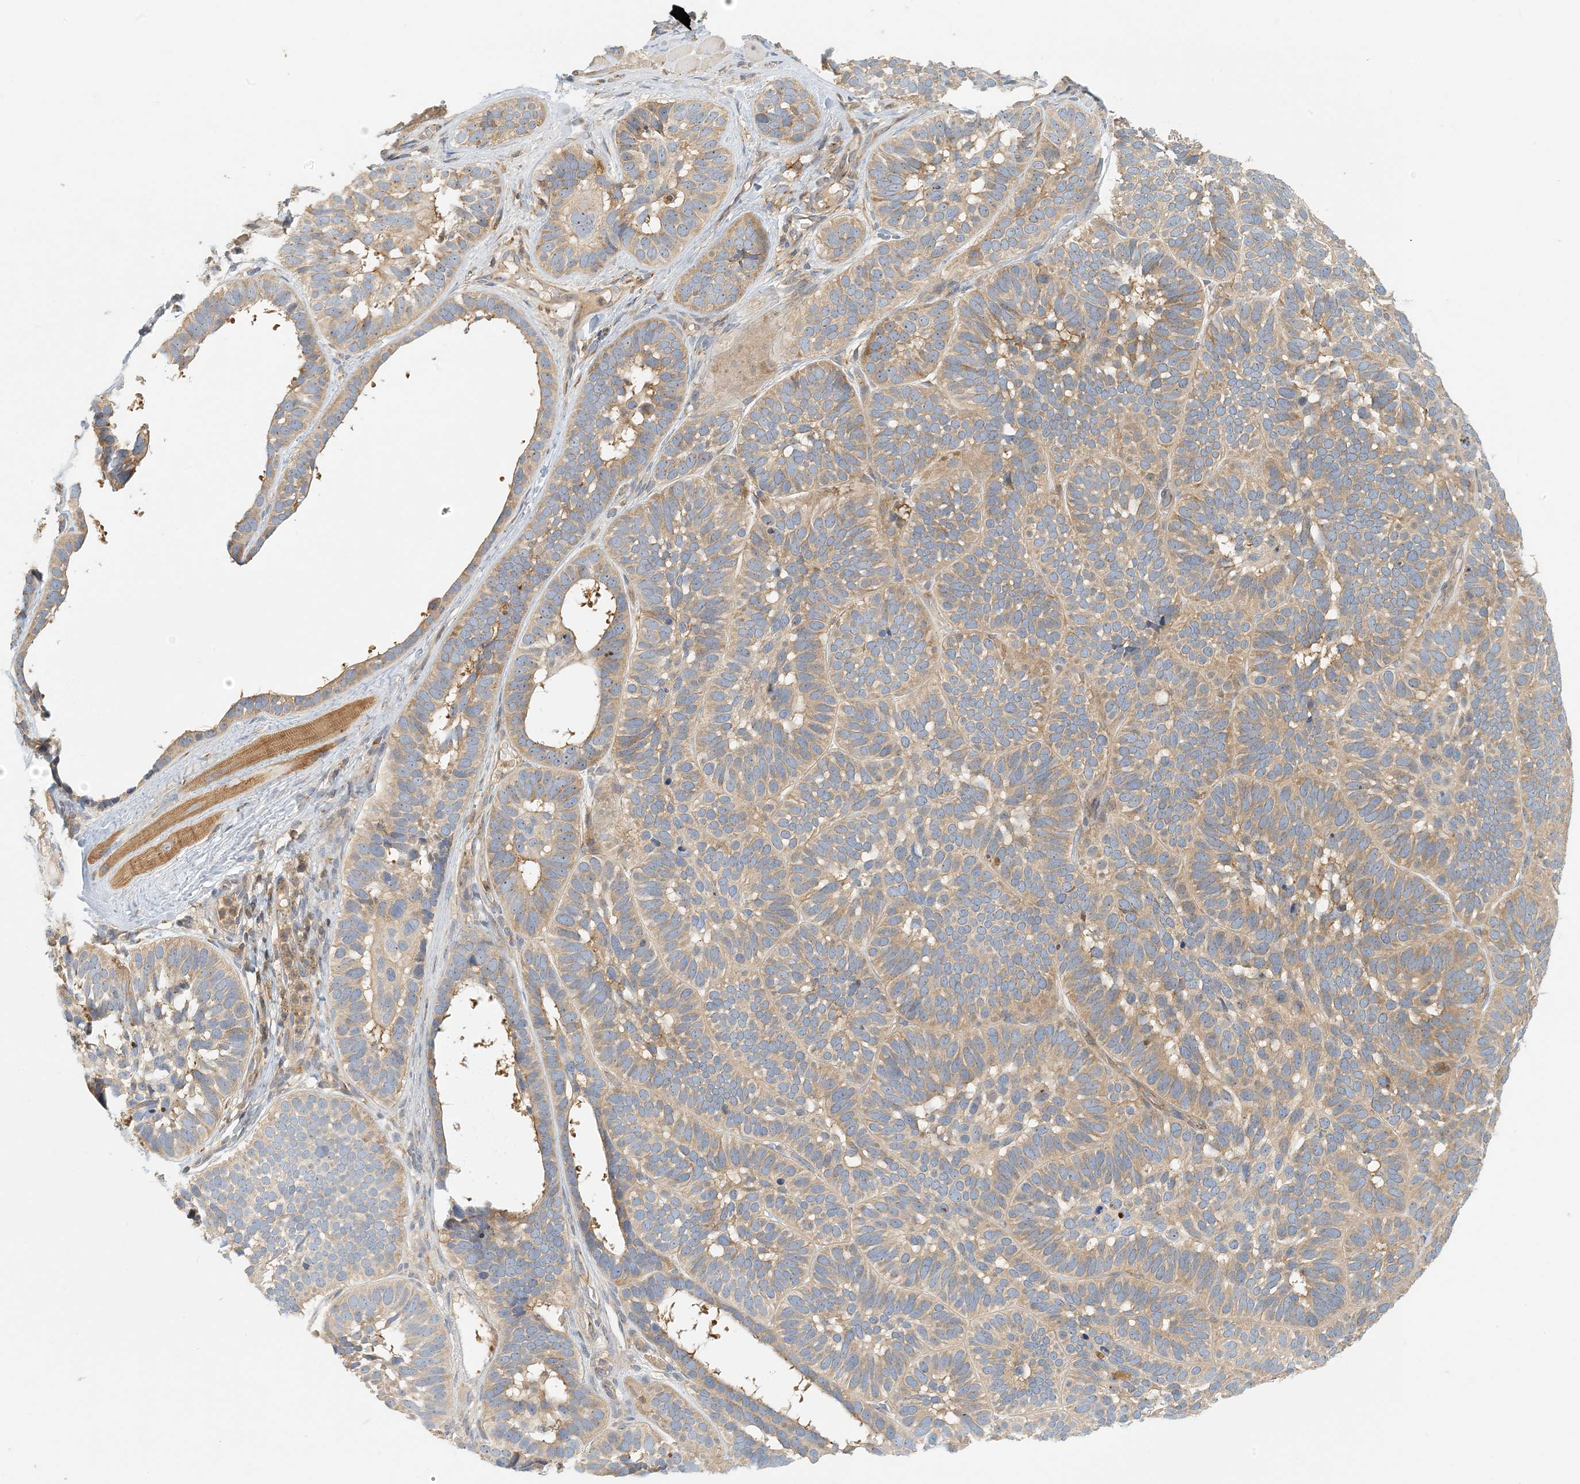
{"staining": {"intensity": "weak", "quantity": "25%-75%", "location": "cytoplasmic/membranous"}, "tissue": "skin cancer", "cell_type": "Tumor cells", "image_type": "cancer", "snomed": [{"axis": "morphology", "description": "Basal cell carcinoma"}, {"axis": "topography", "description": "Skin"}], "caption": "Skin cancer (basal cell carcinoma) stained with immunohistochemistry shows weak cytoplasmic/membranous positivity in about 25%-75% of tumor cells.", "gene": "COLEC11", "patient": {"sex": "male", "age": 62}}